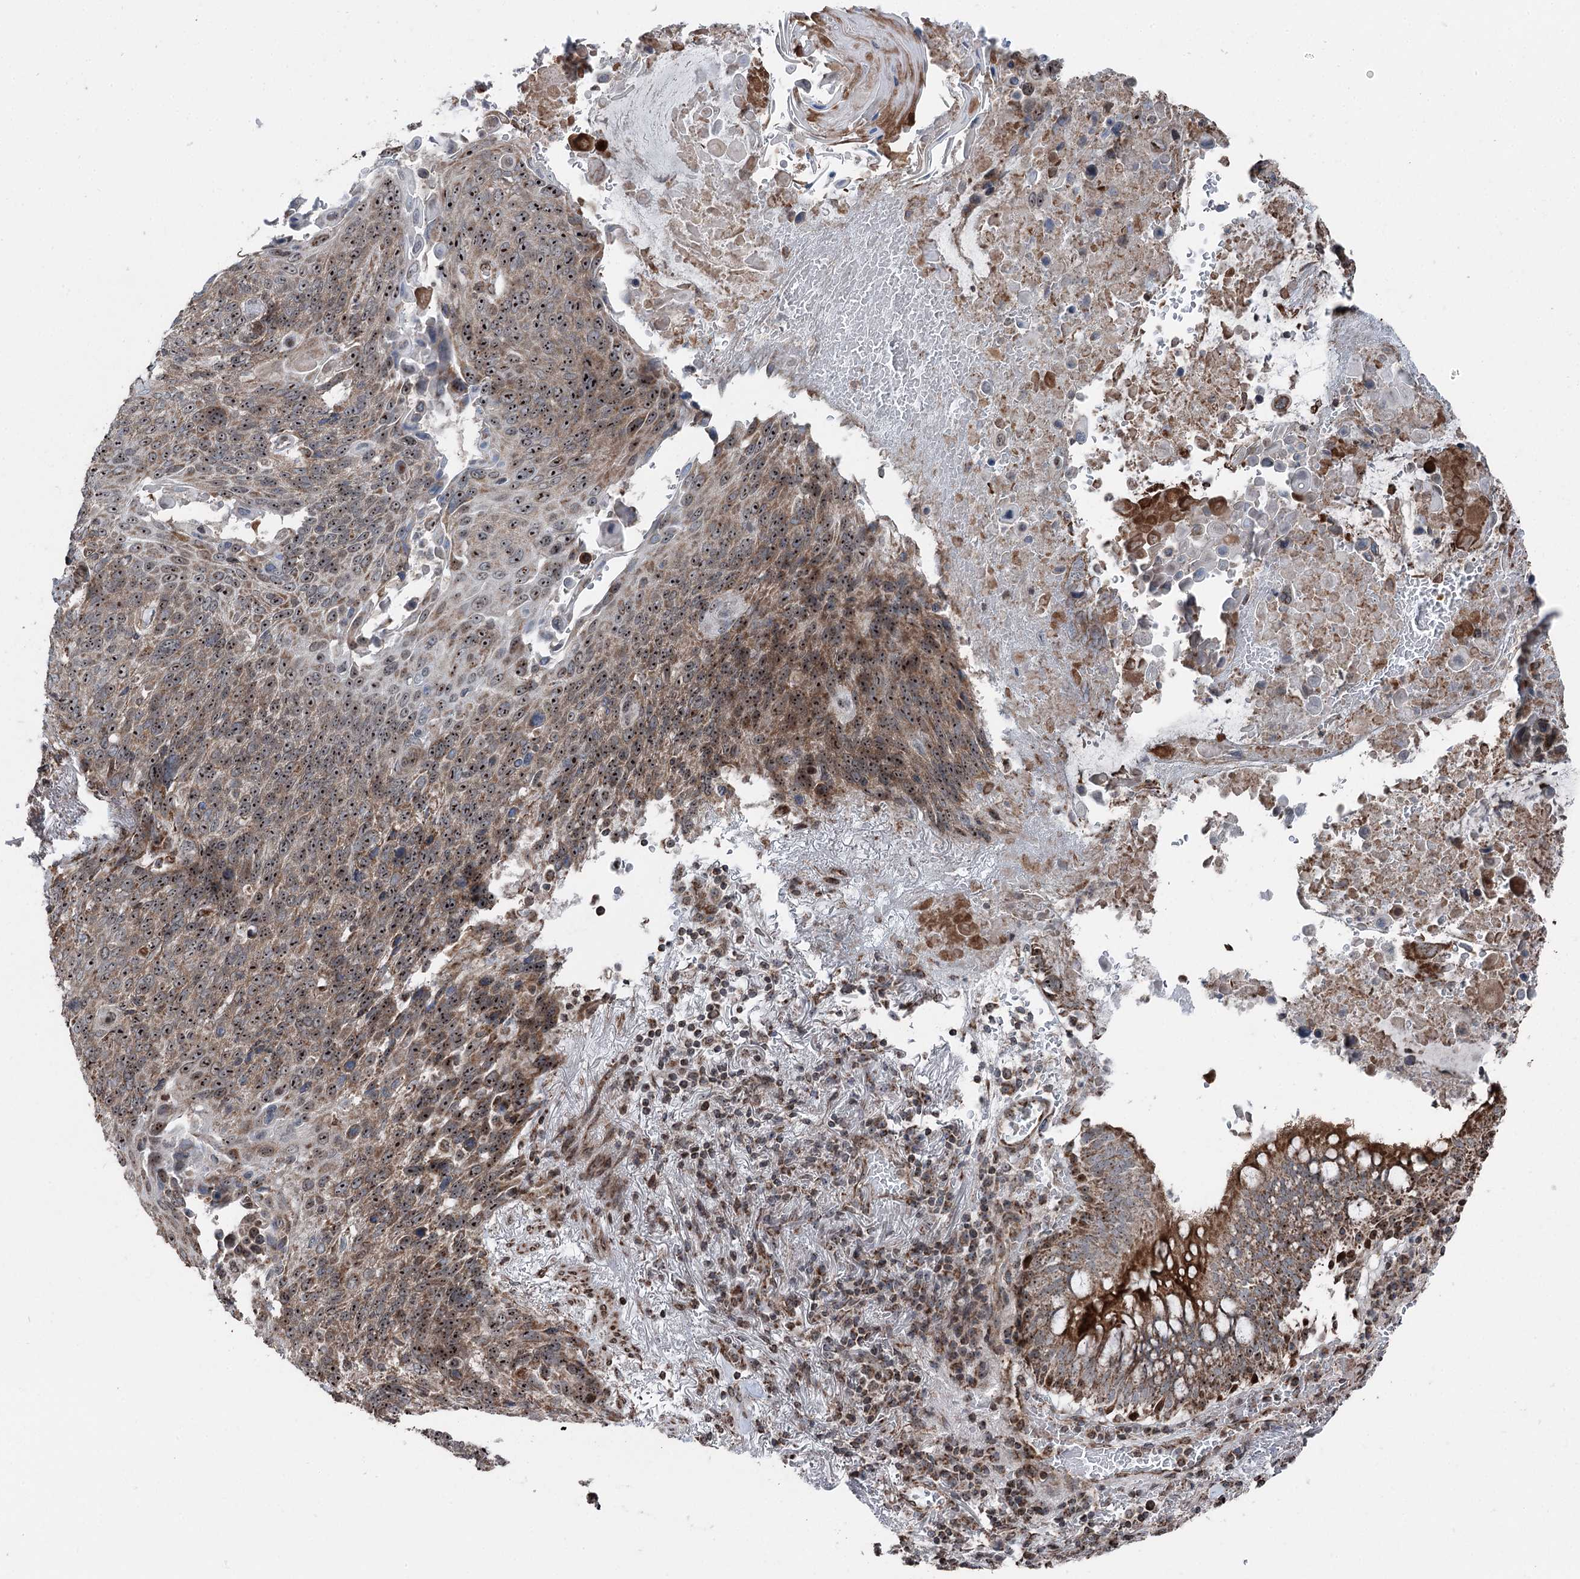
{"staining": {"intensity": "strong", "quantity": ">75%", "location": "cytoplasmic/membranous,nuclear"}, "tissue": "lung cancer", "cell_type": "Tumor cells", "image_type": "cancer", "snomed": [{"axis": "morphology", "description": "Squamous cell carcinoma, NOS"}, {"axis": "topography", "description": "Lung"}], "caption": "Squamous cell carcinoma (lung) stained for a protein (brown) exhibits strong cytoplasmic/membranous and nuclear positive staining in approximately >75% of tumor cells.", "gene": "STEEP1", "patient": {"sex": "male", "age": 66}}